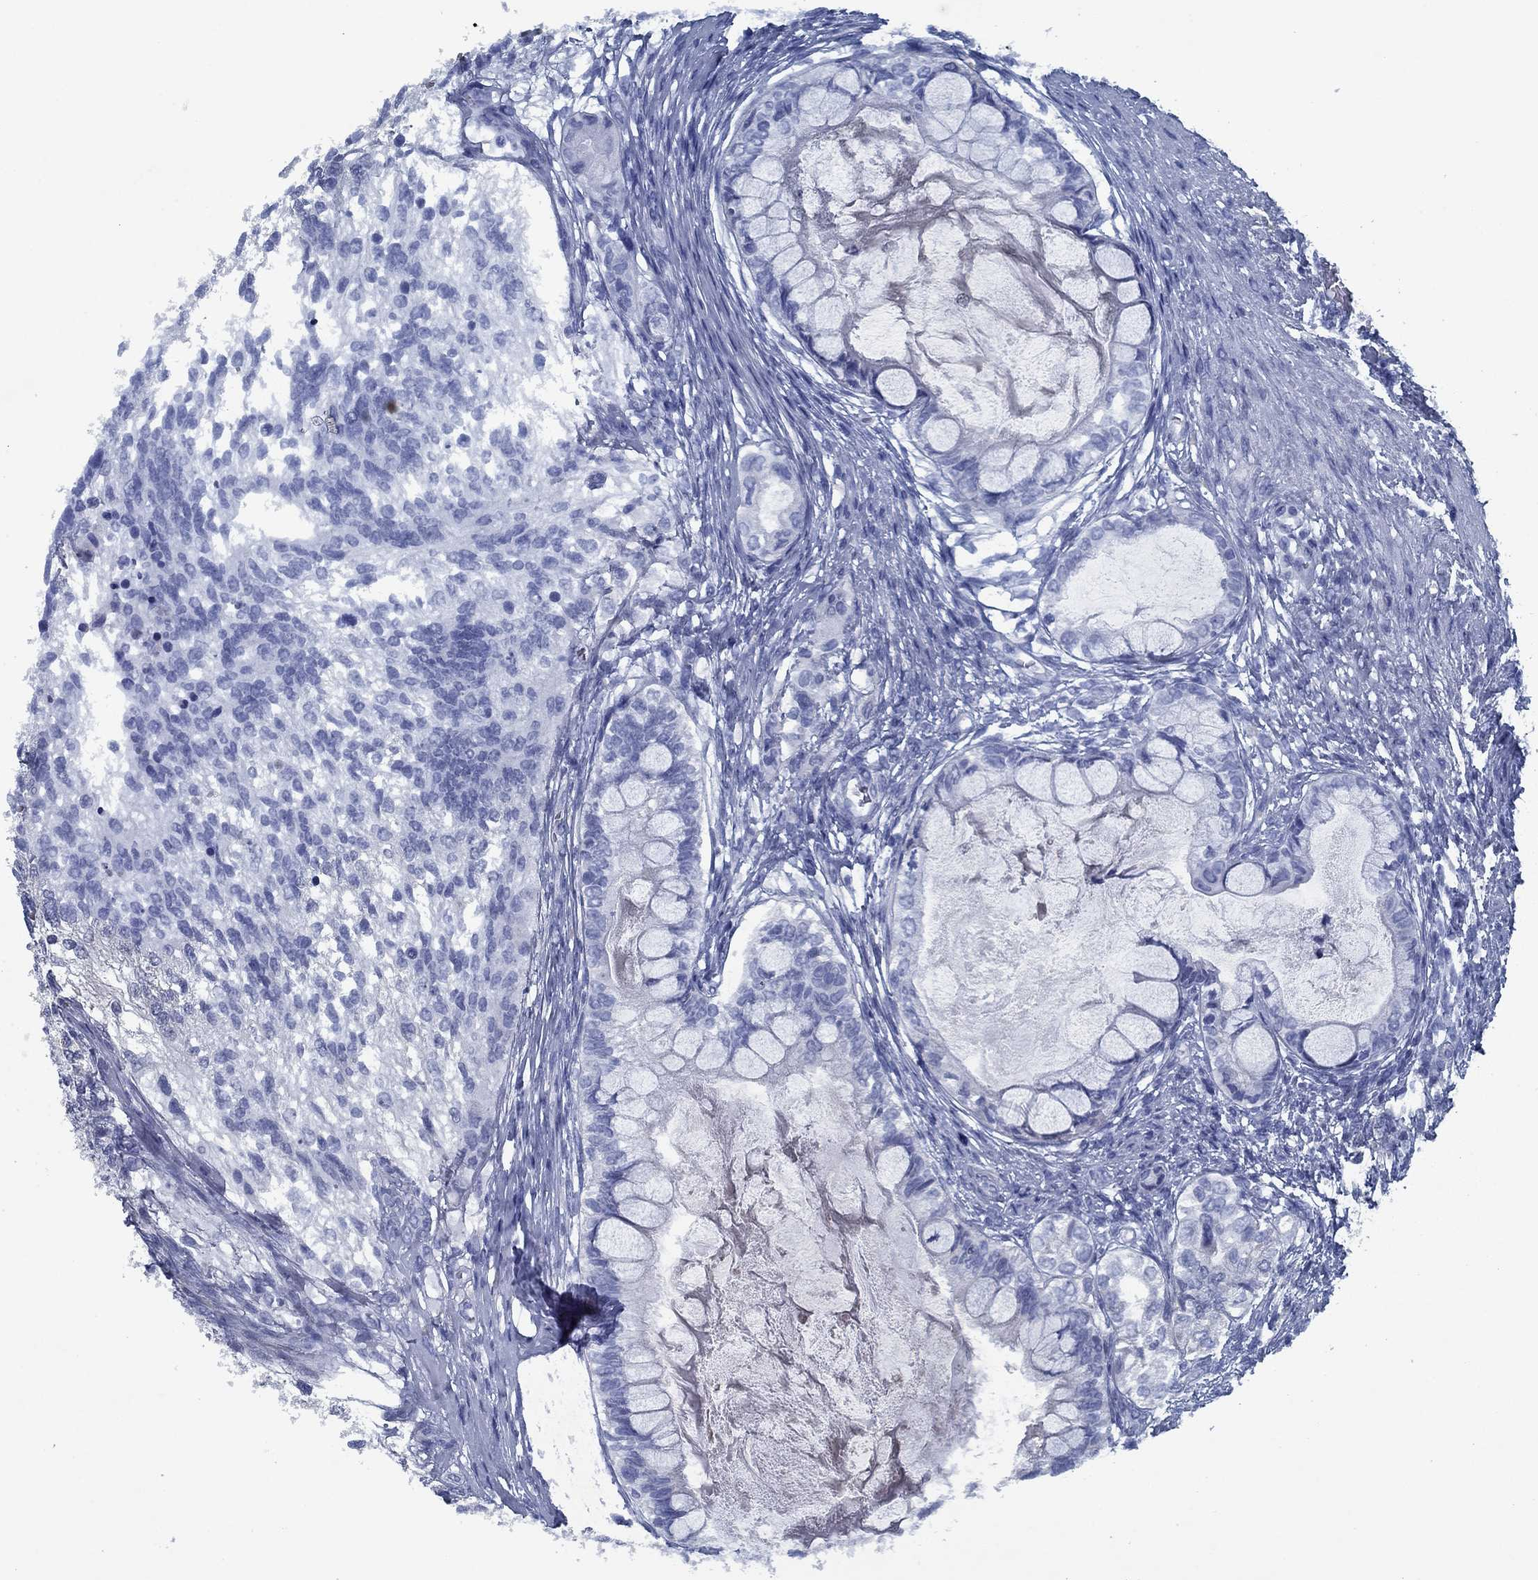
{"staining": {"intensity": "negative", "quantity": "none", "location": "none"}, "tissue": "testis cancer", "cell_type": "Tumor cells", "image_type": "cancer", "snomed": [{"axis": "morphology", "description": "Seminoma, NOS"}, {"axis": "morphology", "description": "Carcinoma, Embryonal, NOS"}, {"axis": "topography", "description": "Testis"}], "caption": "IHC micrograph of embryonal carcinoma (testis) stained for a protein (brown), which demonstrates no expression in tumor cells.", "gene": "PNMA8A", "patient": {"sex": "male", "age": 41}}